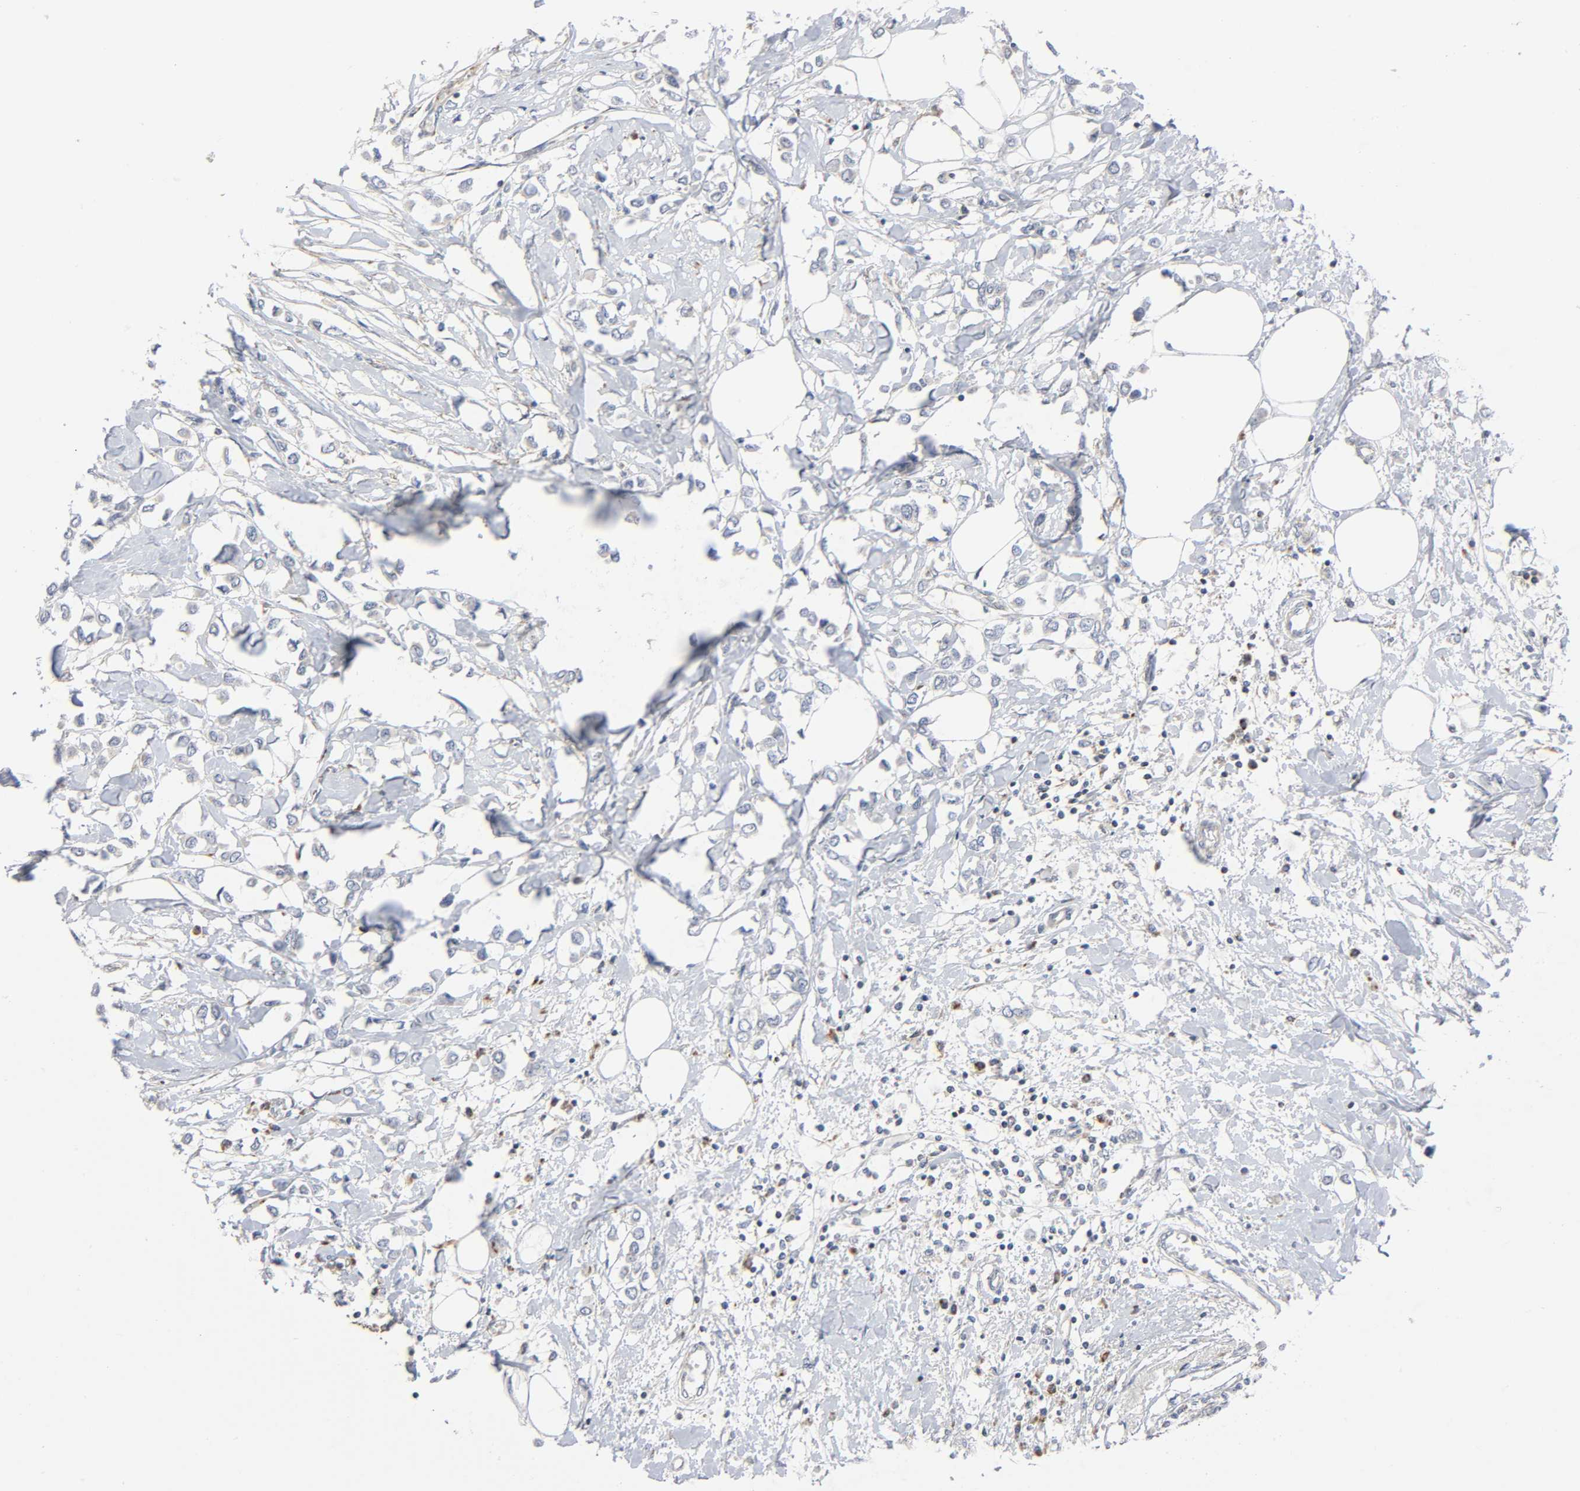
{"staining": {"intensity": "negative", "quantity": "none", "location": "none"}, "tissue": "breast cancer", "cell_type": "Tumor cells", "image_type": "cancer", "snomed": [{"axis": "morphology", "description": "Lobular carcinoma"}, {"axis": "topography", "description": "Breast"}], "caption": "Immunohistochemistry (IHC) of human breast lobular carcinoma shows no positivity in tumor cells.", "gene": "BAK1", "patient": {"sex": "female", "age": 51}}